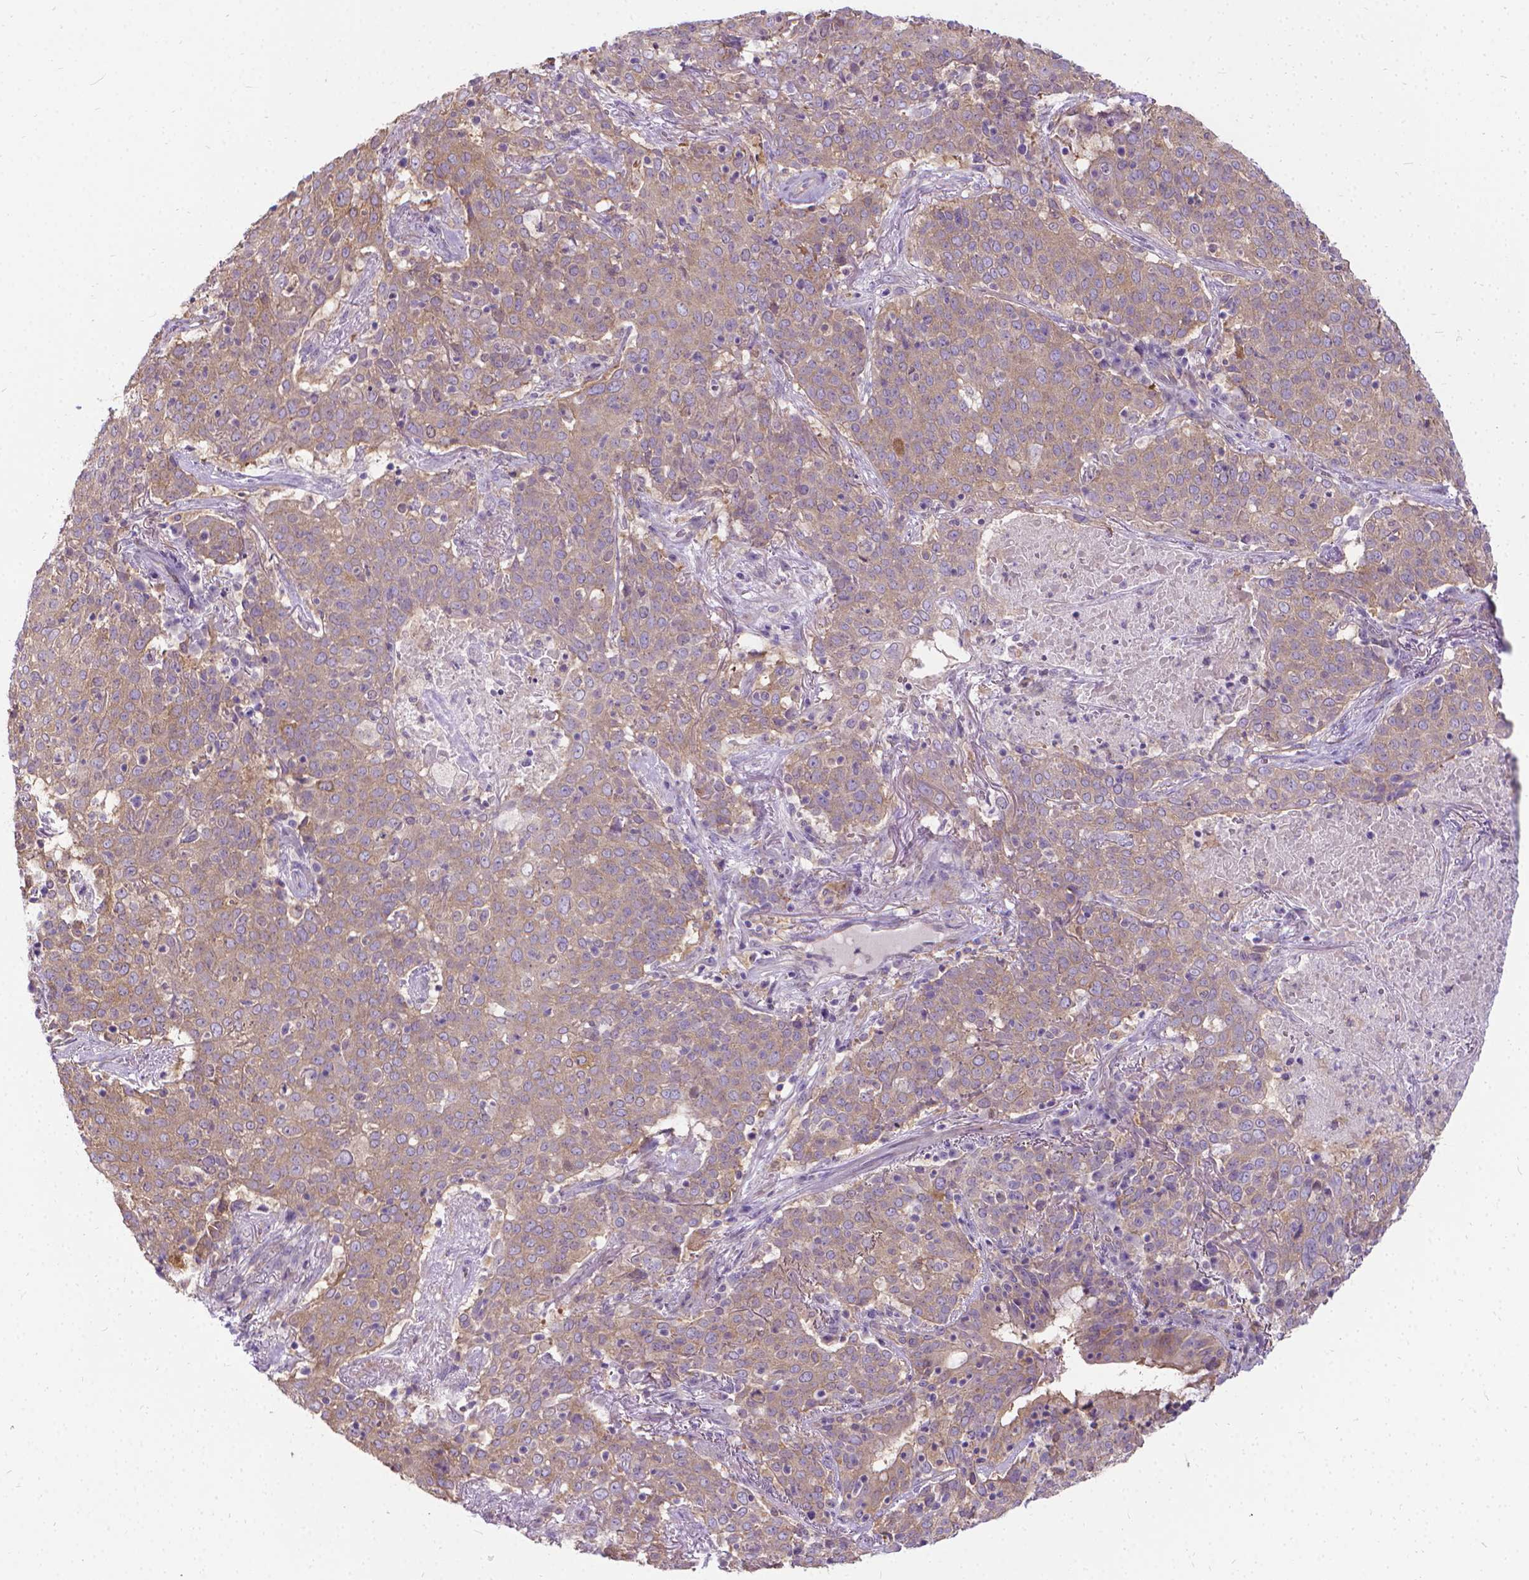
{"staining": {"intensity": "weak", "quantity": ">75%", "location": "cytoplasmic/membranous"}, "tissue": "lung cancer", "cell_type": "Tumor cells", "image_type": "cancer", "snomed": [{"axis": "morphology", "description": "Squamous cell carcinoma, NOS"}, {"axis": "topography", "description": "Lung"}], "caption": "The immunohistochemical stain labels weak cytoplasmic/membranous expression in tumor cells of lung cancer (squamous cell carcinoma) tissue. The protein is shown in brown color, while the nuclei are stained blue.", "gene": "CFAP299", "patient": {"sex": "male", "age": 82}}